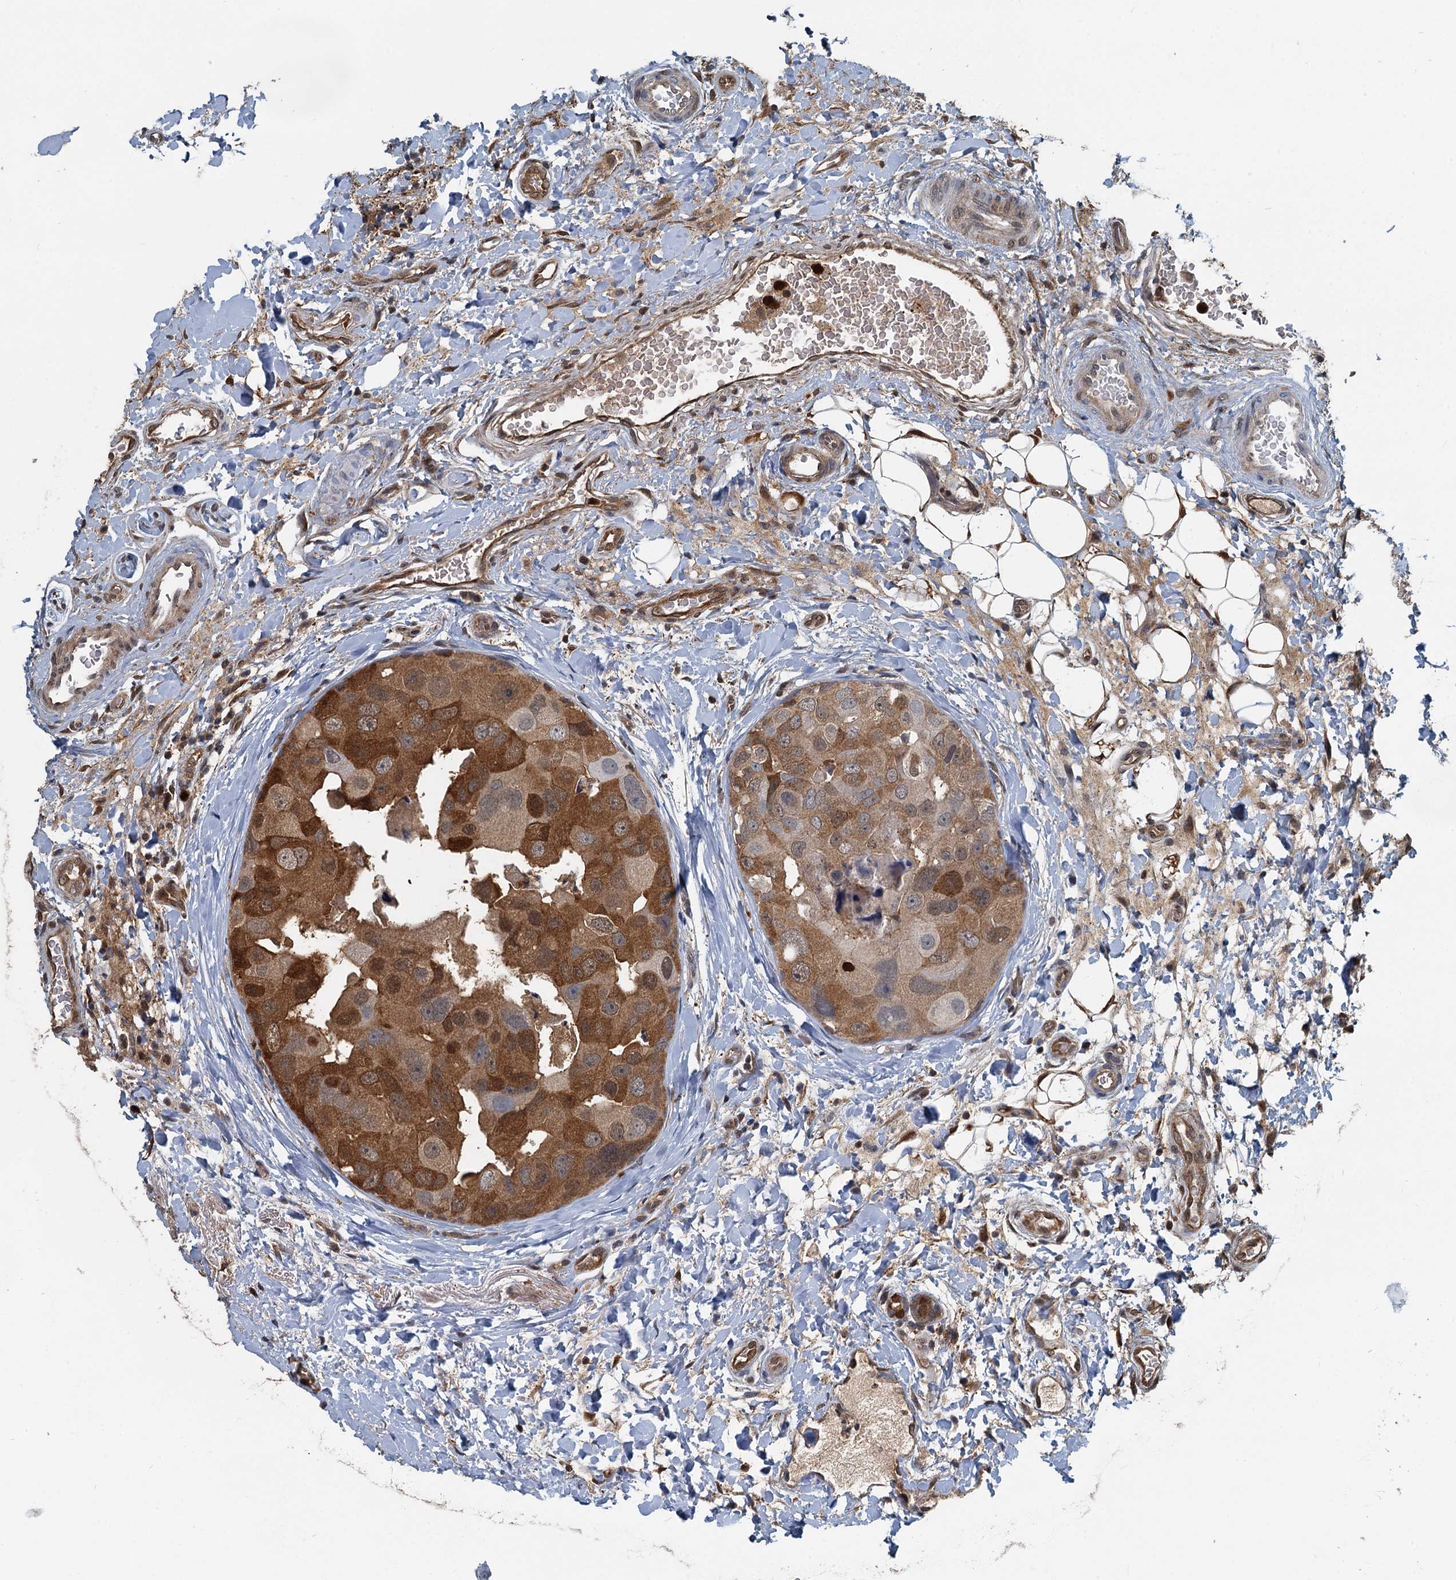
{"staining": {"intensity": "moderate", "quantity": ">75%", "location": "cytoplasmic/membranous,nuclear"}, "tissue": "breast cancer", "cell_type": "Tumor cells", "image_type": "cancer", "snomed": [{"axis": "morphology", "description": "Normal tissue, NOS"}, {"axis": "morphology", "description": "Duct carcinoma"}, {"axis": "topography", "description": "Breast"}], "caption": "Immunohistochemical staining of human infiltrating ductal carcinoma (breast) reveals moderate cytoplasmic/membranous and nuclear protein positivity in approximately >75% of tumor cells.", "gene": "GPI", "patient": {"sex": "female", "age": 62}}